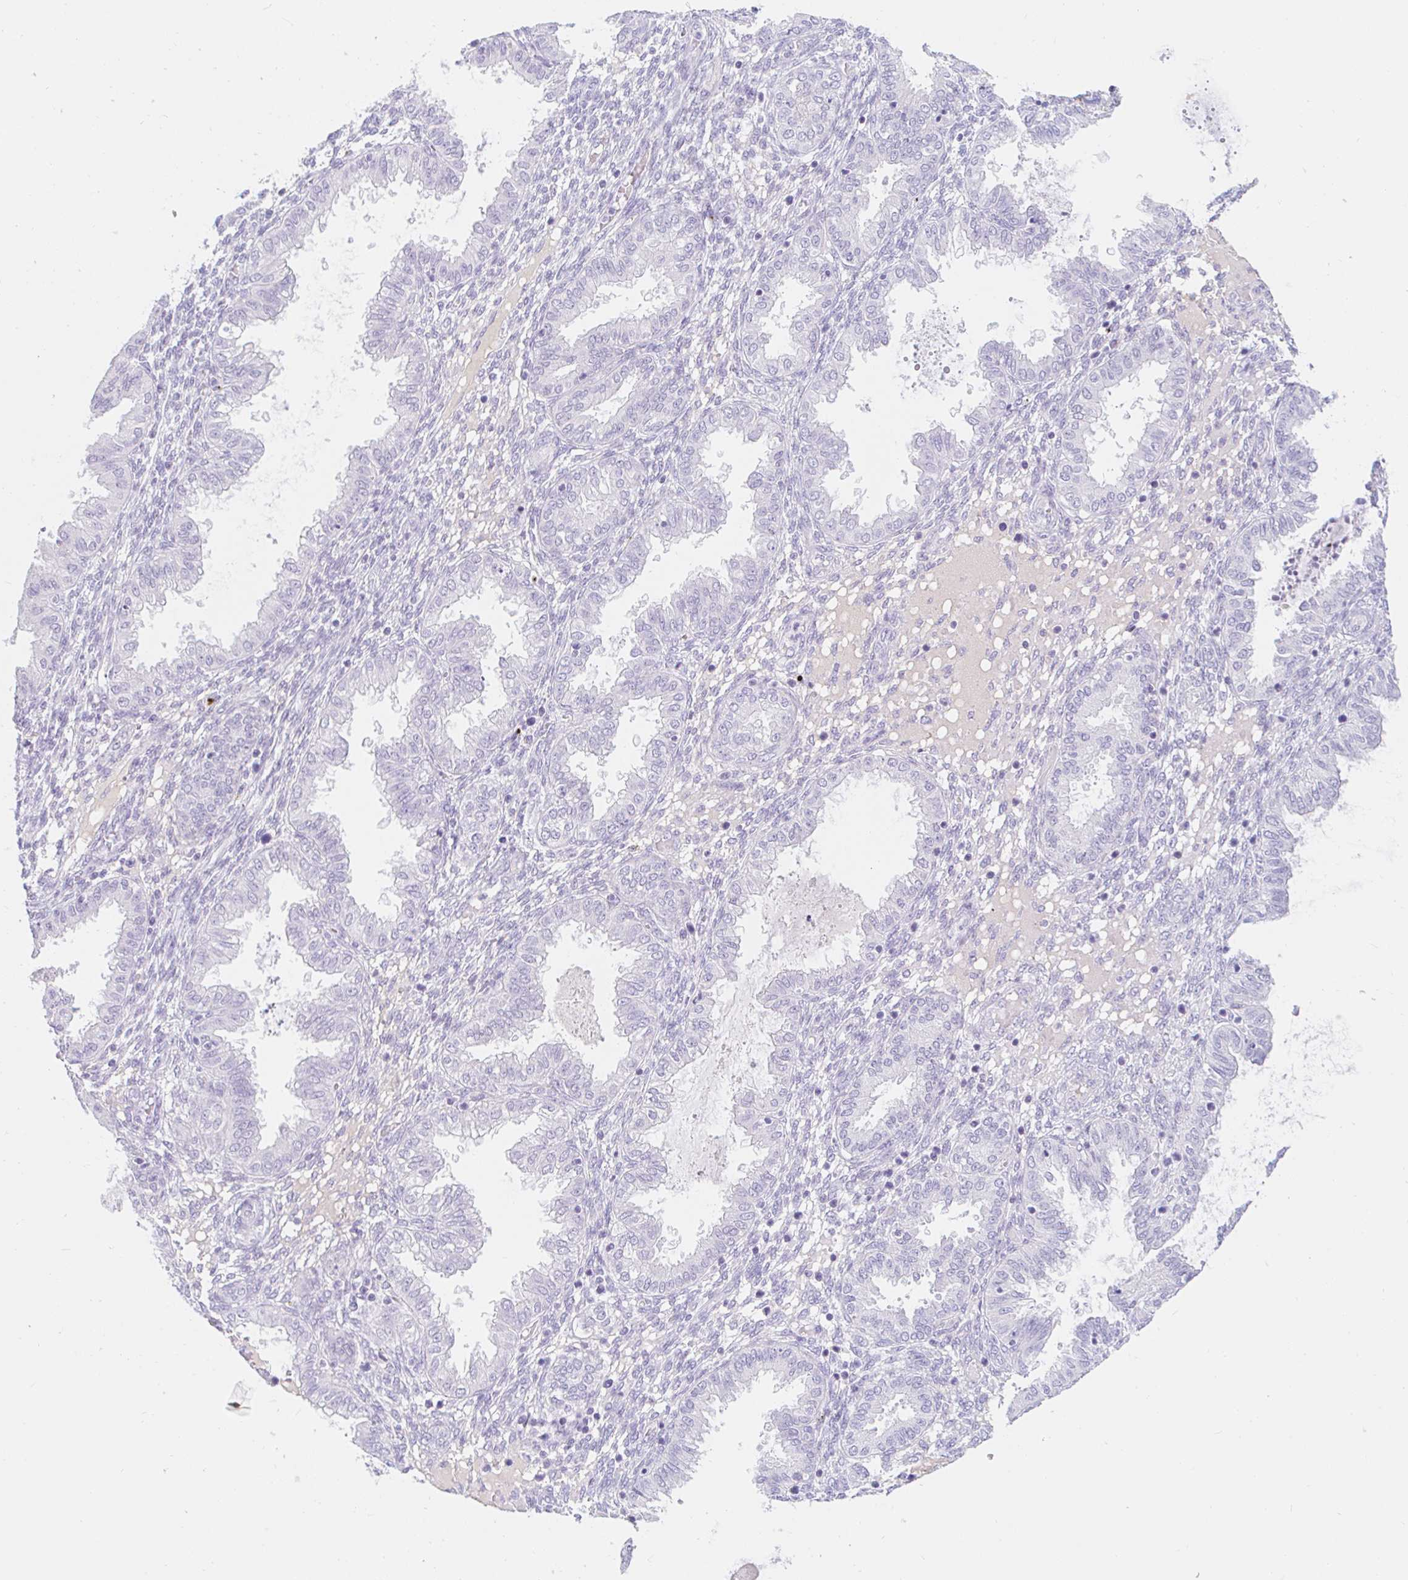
{"staining": {"intensity": "negative", "quantity": "none", "location": "none"}, "tissue": "endometrium", "cell_type": "Cells in endometrial stroma", "image_type": "normal", "snomed": [{"axis": "morphology", "description": "Normal tissue, NOS"}, {"axis": "topography", "description": "Endometrium"}], "caption": "The immunohistochemistry photomicrograph has no significant staining in cells in endometrial stroma of endometrium.", "gene": "TEX44", "patient": {"sex": "female", "age": 33}}